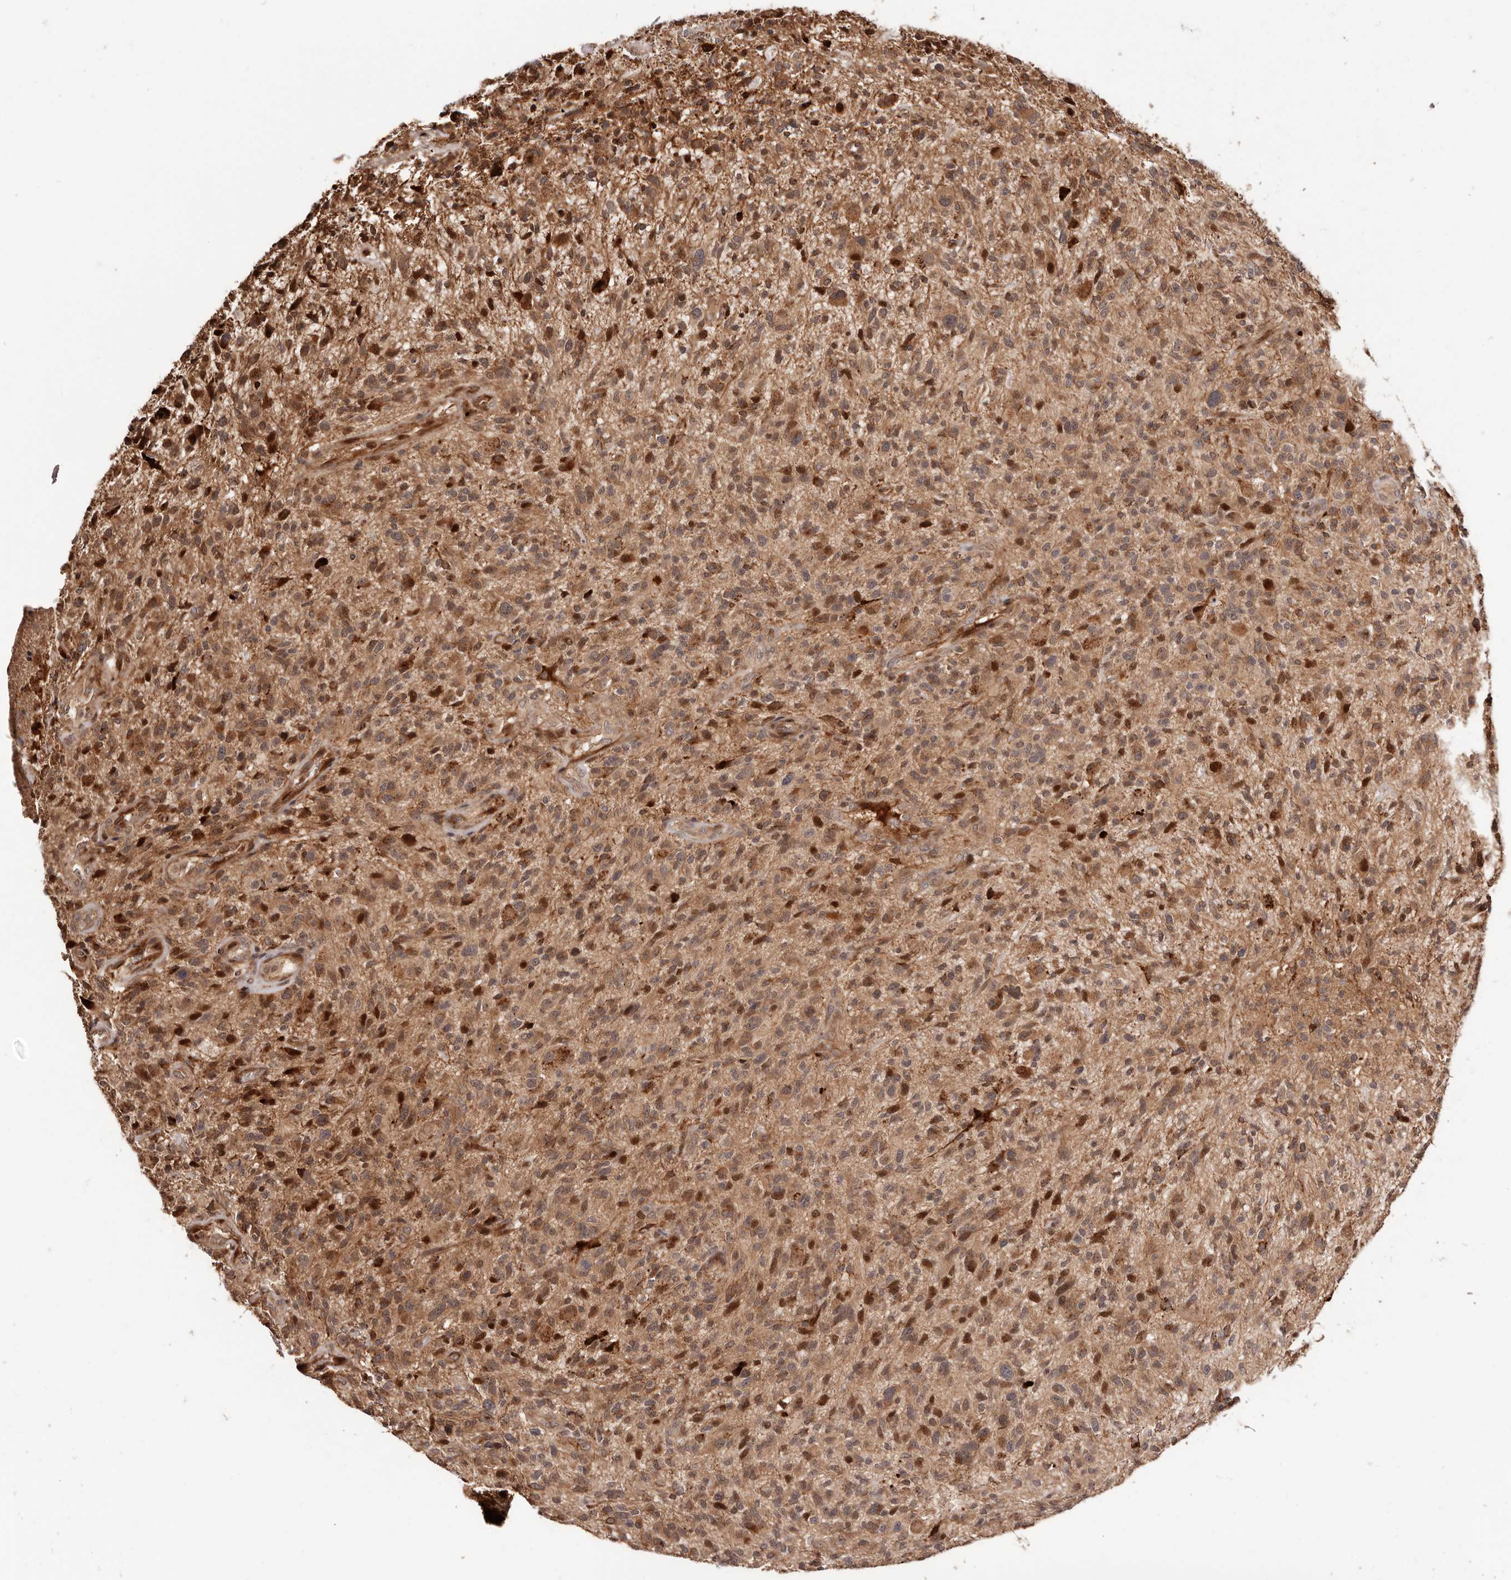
{"staining": {"intensity": "moderate", "quantity": ">75%", "location": "cytoplasmic/membranous,nuclear"}, "tissue": "glioma", "cell_type": "Tumor cells", "image_type": "cancer", "snomed": [{"axis": "morphology", "description": "Glioma, malignant, High grade"}, {"axis": "topography", "description": "Brain"}], "caption": "High-grade glioma (malignant) stained for a protein reveals moderate cytoplasmic/membranous and nuclear positivity in tumor cells. Nuclei are stained in blue.", "gene": "PTPN22", "patient": {"sex": "male", "age": 47}}